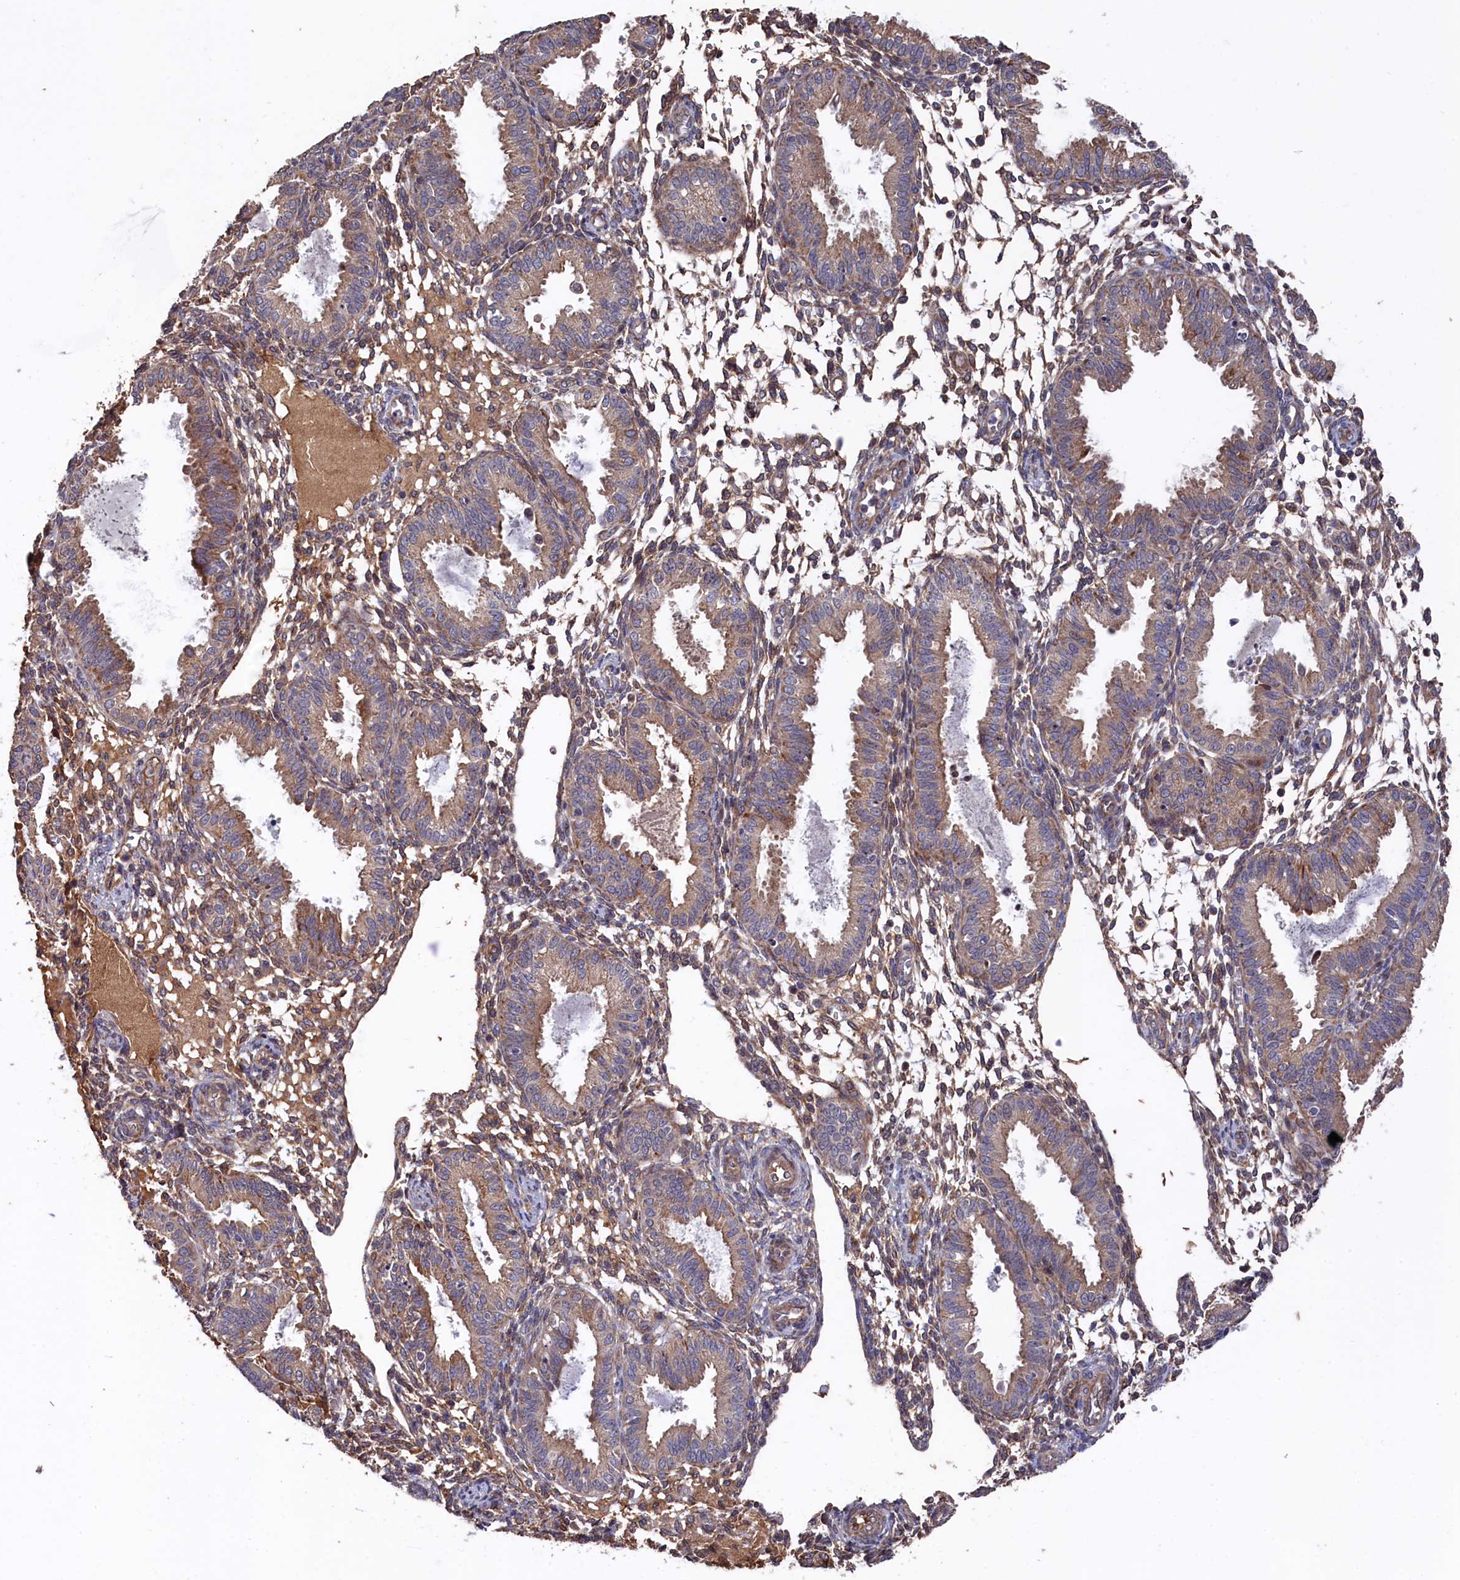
{"staining": {"intensity": "moderate", "quantity": "25%-75%", "location": "cytoplasmic/membranous"}, "tissue": "endometrium", "cell_type": "Cells in endometrial stroma", "image_type": "normal", "snomed": [{"axis": "morphology", "description": "Normal tissue, NOS"}, {"axis": "topography", "description": "Endometrium"}], "caption": "The photomicrograph shows immunohistochemical staining of benign endometrium. There is moderate cytoplasmic/membranous positivity is seen in about 25%-75% of cells in endometrial stroma.", "gene": "SLC12A4", "patient": {"sex": "female", "age": 33}}